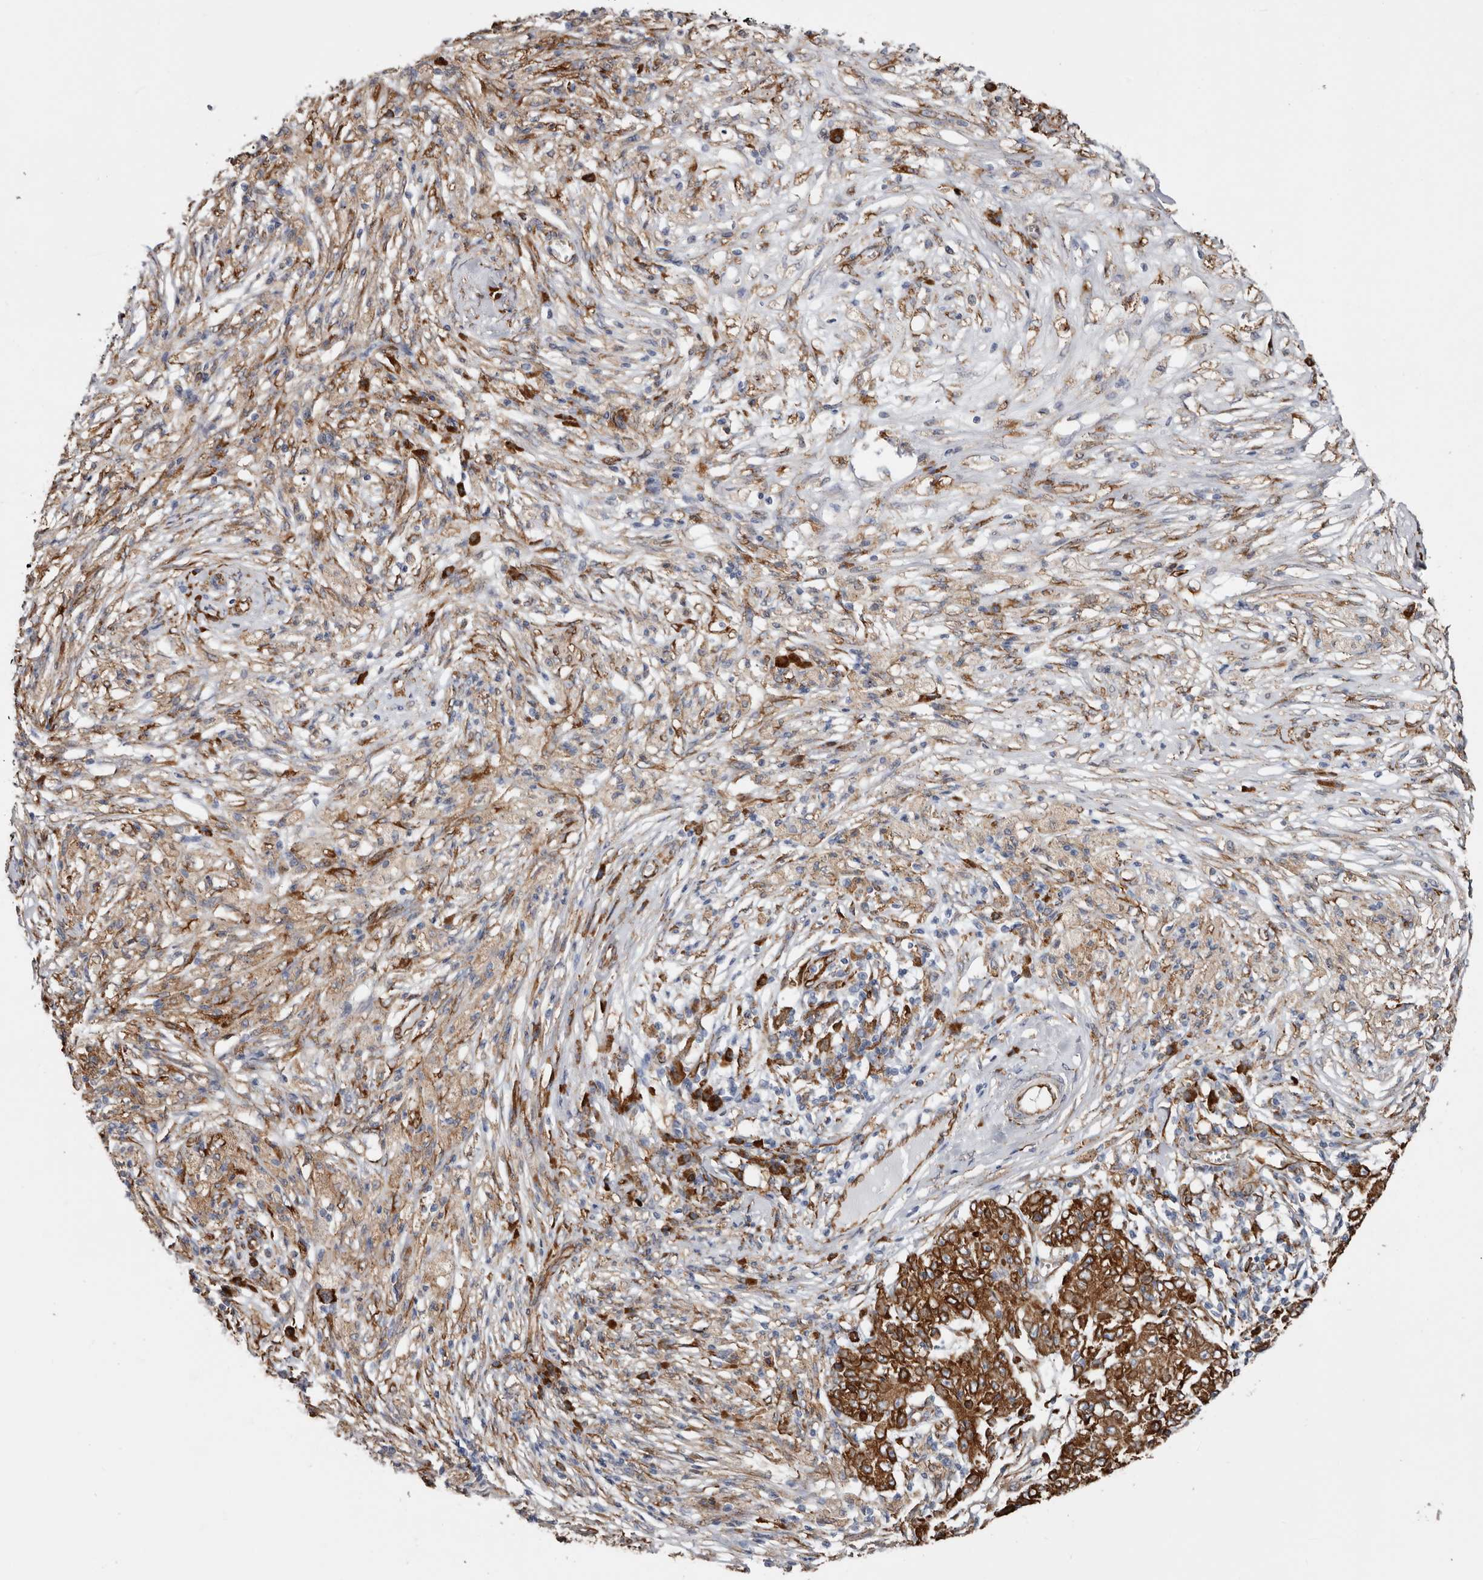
{"staining": {"intensity": "strong", "quantity": ">75%", "location": "cytoplasmic/membranous"}, "tissue": "ovarian cancer", "cell_type": "Tumor cells", "image_type": "cancer", "snomed": [{"axis": "morphology", "description": "Carcinoma, endometroid"}, {"axis": "topography", "description": "Ovary"}], "caption": "Strong cytoplasmic/membranous positivity for a protein is present in about >75% of tumor cells of ovarian cancer (endometroid carcinoma) using immunohistochemistry.", "gene": "SEMA3E", "patient": {"sex": "female", "age": 42}}